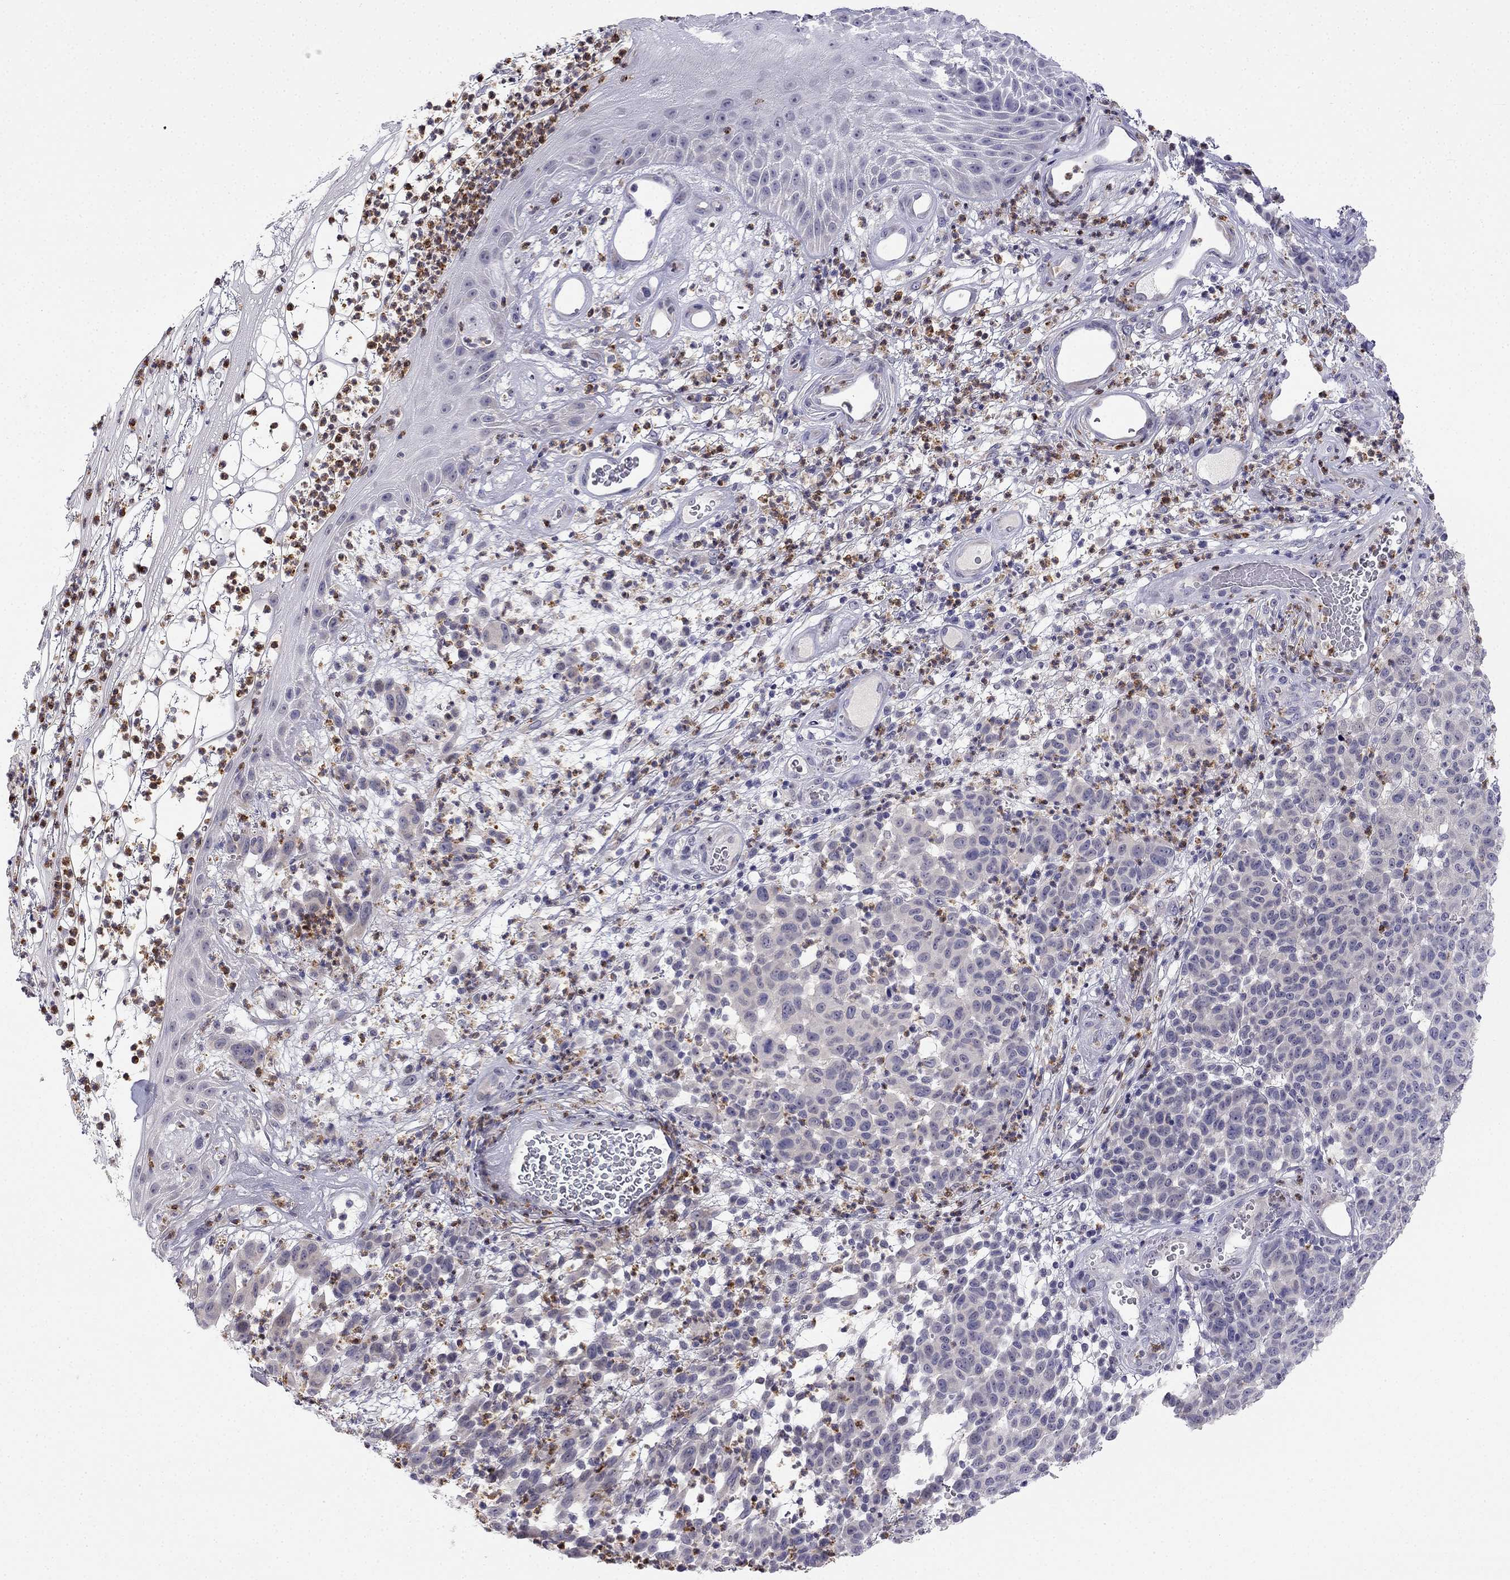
{"staining": {"intensity": "negative", "quantity": "none", "location": "none"}, "tissue": "melanoma", "cell_type": "Tumor cells", "image_type": "cancer", "snomed": [{"axis": "morphology", "description": "Malignant melanoma, NOS"}, {"axis": "topography", "description": "Skin"}], "caption": "Malignant melanoma was stained to show a protein in brown. There is no significant expression in tumor cells. The staining was performed using DAB (3,3'-diaminobenzidine) to visualize the protein expression in brown, while the nuclei were stained in blue with hematoxylin (Magnification: 20x).", "gene": "C16orf89", "patient": {"sex": "male", "age": 59}}